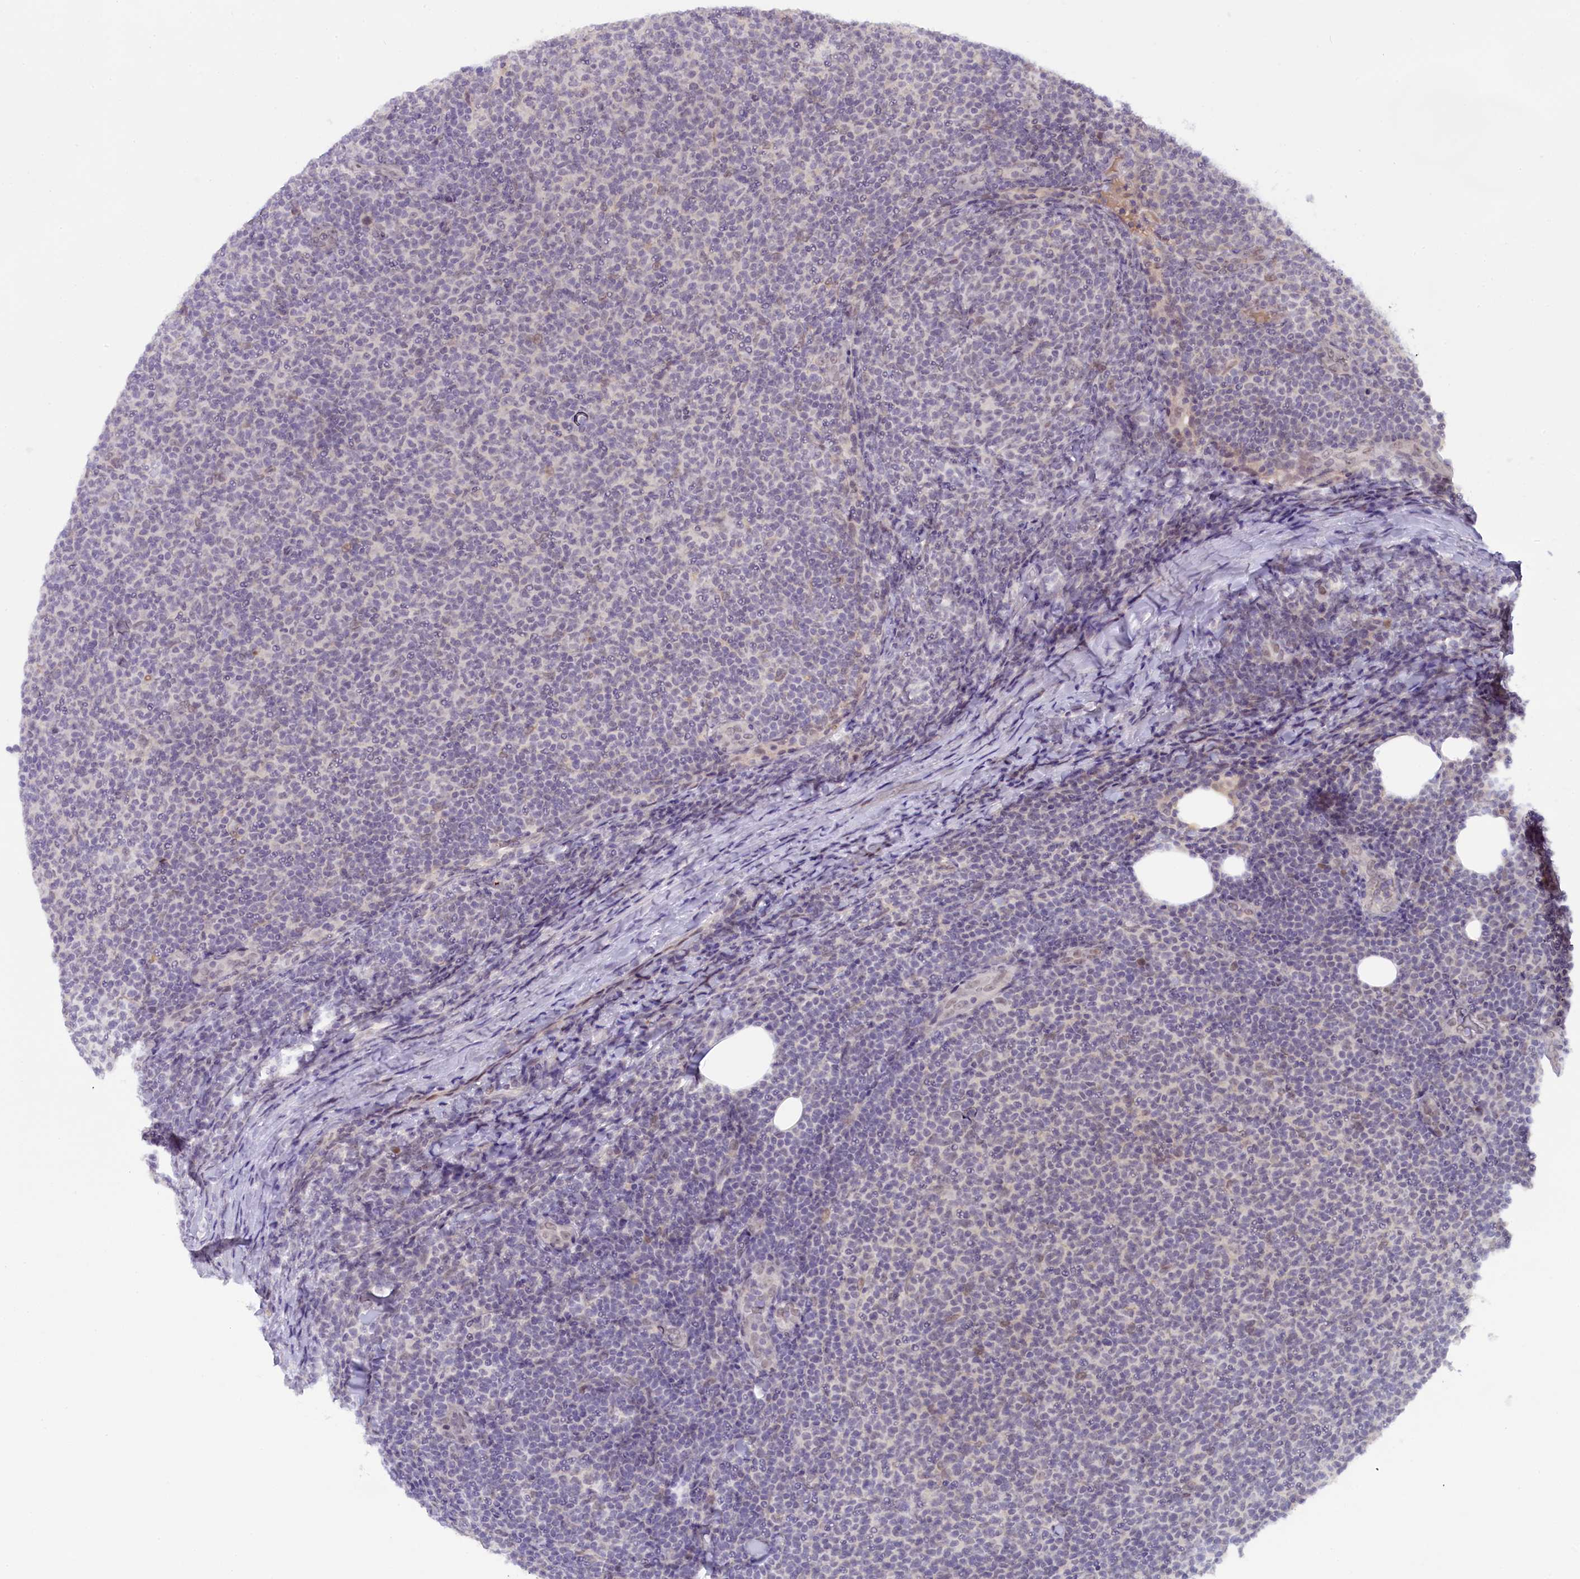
{"staining": {"intensity": "negative", "quantity": "none", "location": "none"}, "tissue": "lymphoma", "cell_type": "Tumor cells", "image_type": "cancer", "snomed": [{"axis": "morphology", "description": "Malignant lymphoma, non-Hodgkin's type, Low grade"}, {"axis": "topography", "description": "Lymph node"}], "caption": "Image shows no significant protein expression in tumor cells of low-grade malignant lymphoma, non-Hodgkin's type.", "gene": "CRAMP1", "patient": {"sex": "male", "age": 66}}